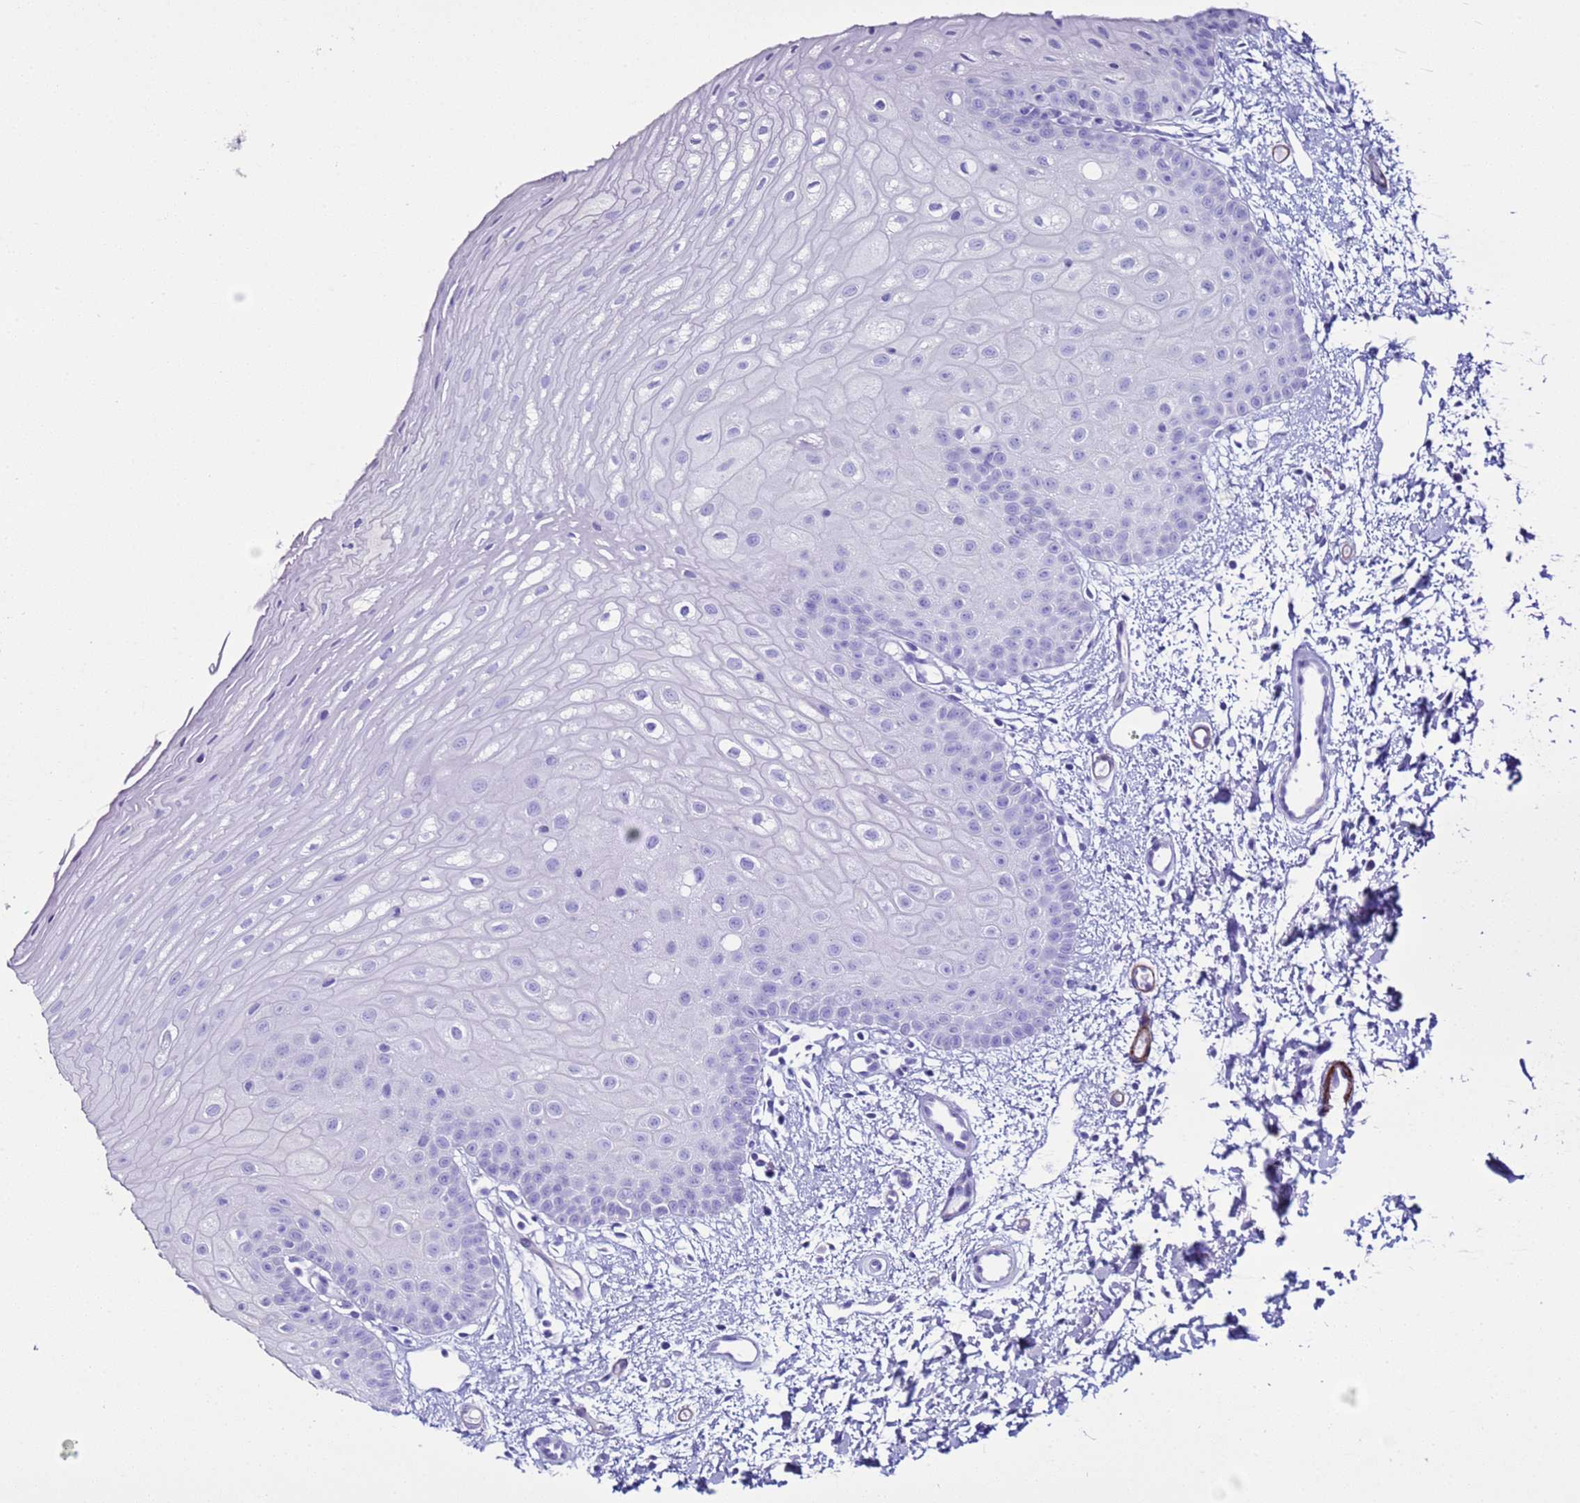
{"staining": {"intensity": "negative", "quantity": "none", "location": "none"}, "tissue": "oral mucosa", "cell_type": "Squamous epithelial cells", "image_type": "normal", "snomed": [{"axis": "morphology", "description": "Normal tissue, NOS"}, {"axis": "topography", "description": "Oral tissue"}], "caption": "Unremarkable oral mucosa was stained to show a protein in brown. There is no significant positivity in squamous epithelial cells. (DAB (3,3'-diaminobenzidine) immunohistochemistry (IHC) visualized using brightfield microscopy, high magnification).", "gene": "LCMT1", "patient": {"sex": "female", "age": 67}}